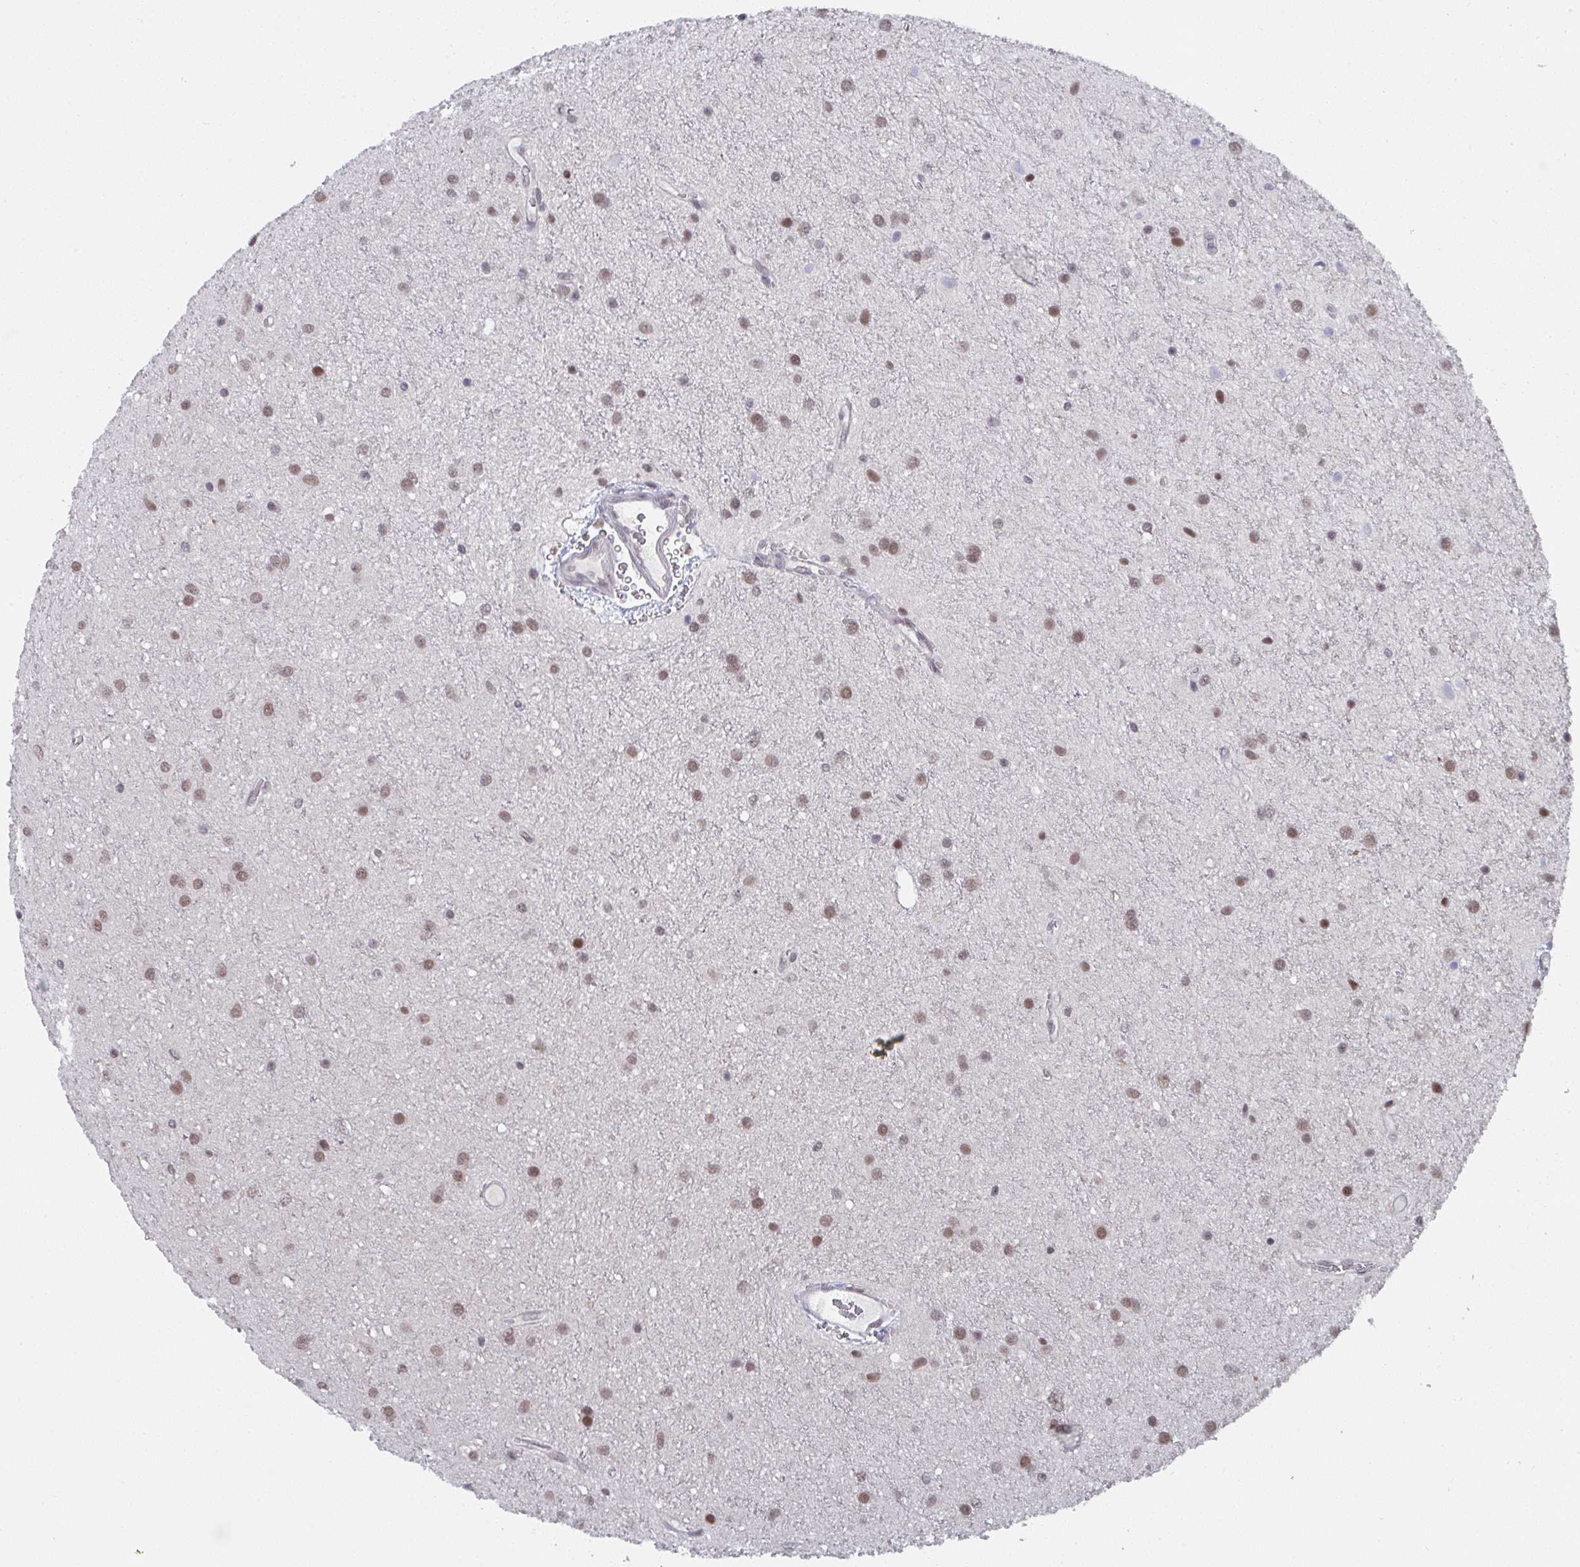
{"staining": {"intensity": "moderate", "quantity": ">75%", "location": "nuclear"}, "tissue": "glioma", "cell_type": "Tumor cells", "image_type": "cancer", "snomed": [{"axis": "morphology", "description": "Glioma, malignant, Low grade"}, {"axis": "topography", "description": "Cerebellum"}], "caption": "This is an image of immunohistochemistry (IHC) staining of glioma, which shows moderate expression in the nuclear of tumor cells.", "gene": "JMJD1C", "patient": {"sex": "female", "age": 5}}